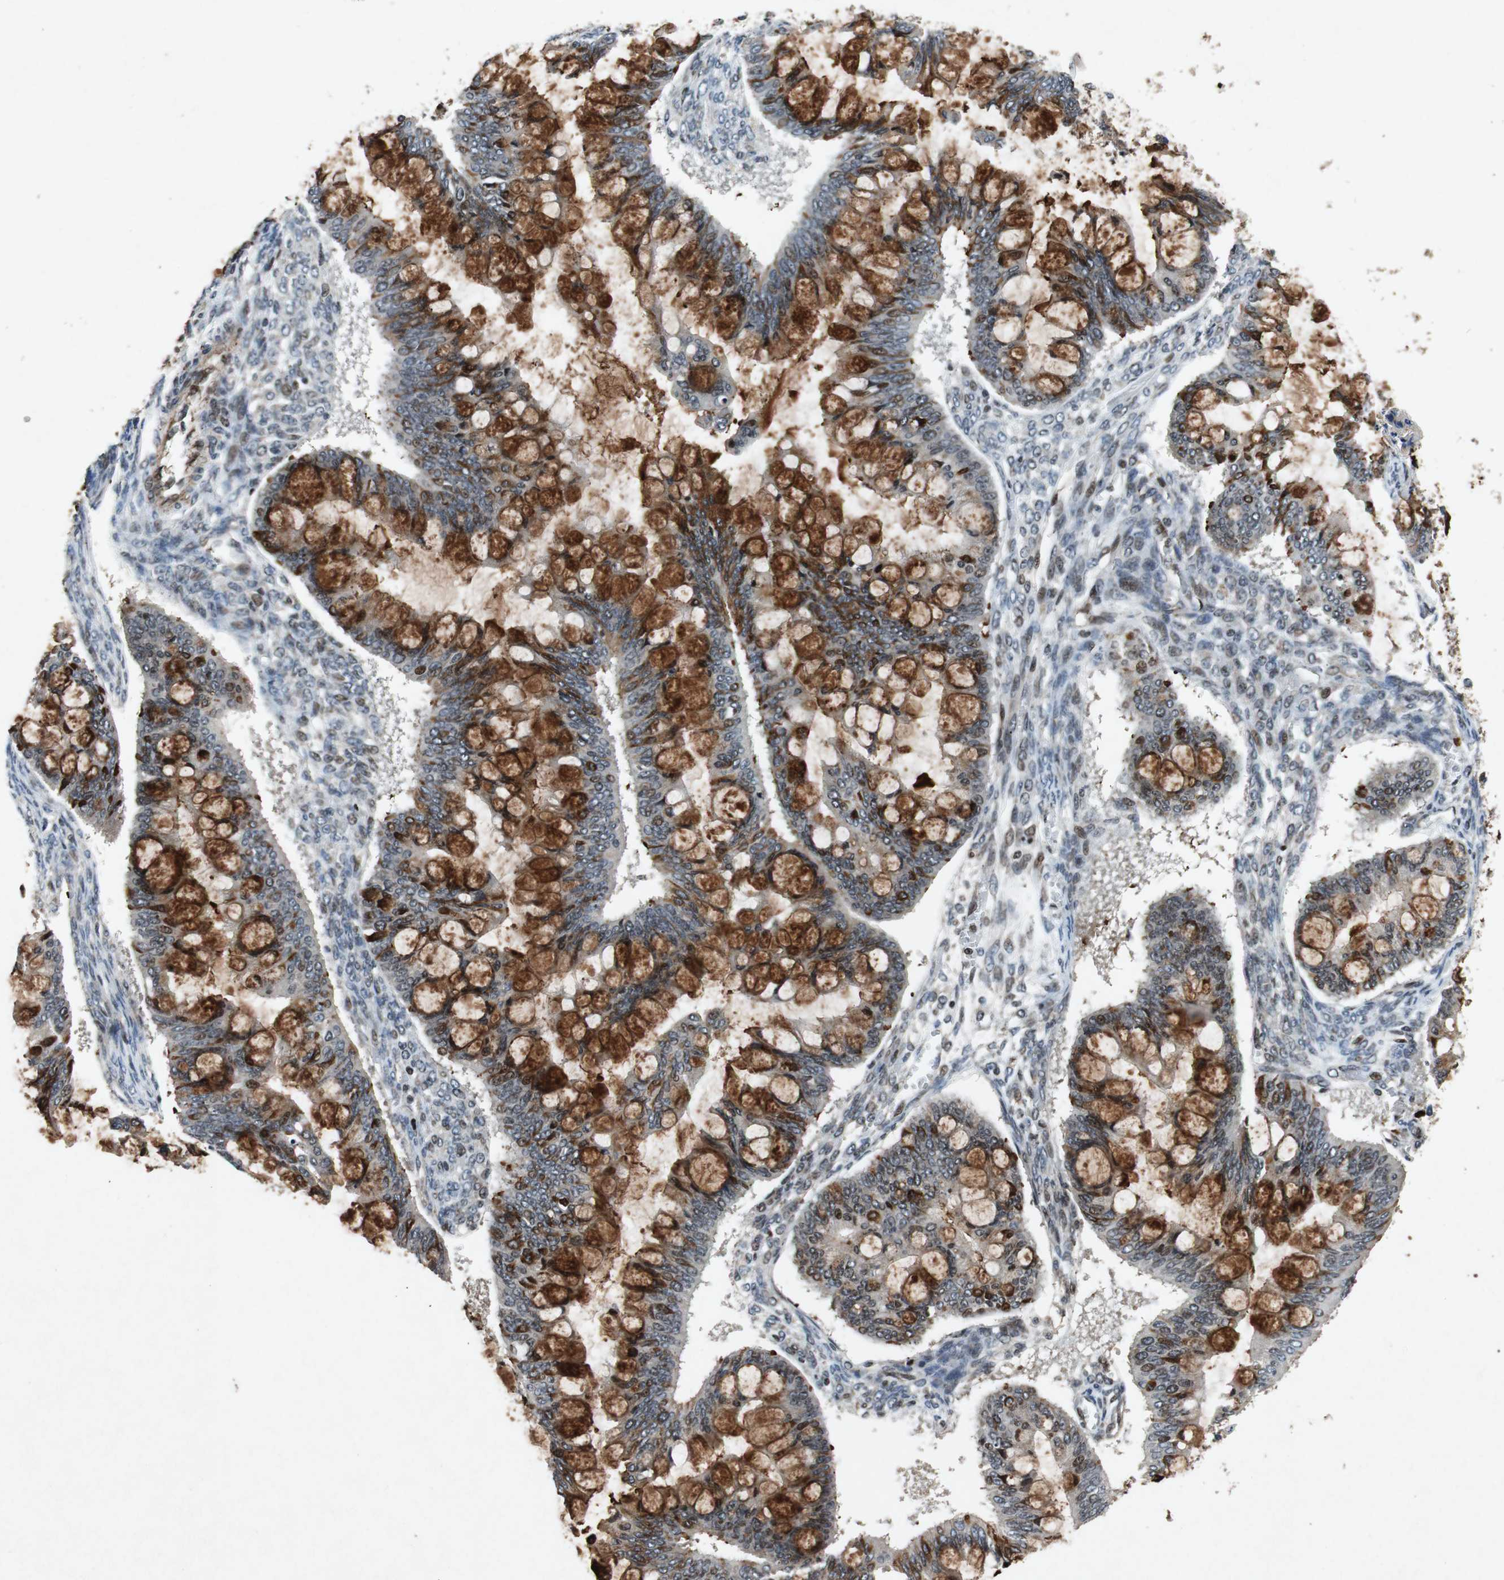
{"staining": {"intensity": "strong", "quantity": "25%-75%", "location": "cytoplasmic/membranous"}, "tissue": "ovarian cancer", "cell_type": "Tumor cells", "image_type": "cancer", "snomed": [{"axis": "morphology", "description": "Cystadenocarcinoma, mucinous, NOS"}, {"axis": "topography", "description": "Ovary"}], "caption": "The immunohistochemical stain highlights strong cytoplasmic/membranous positivity in tumor cells of ovarian cancer tissue.", "gene": "TUBA4A", "patient": {"sex": "female", "age": 73}}